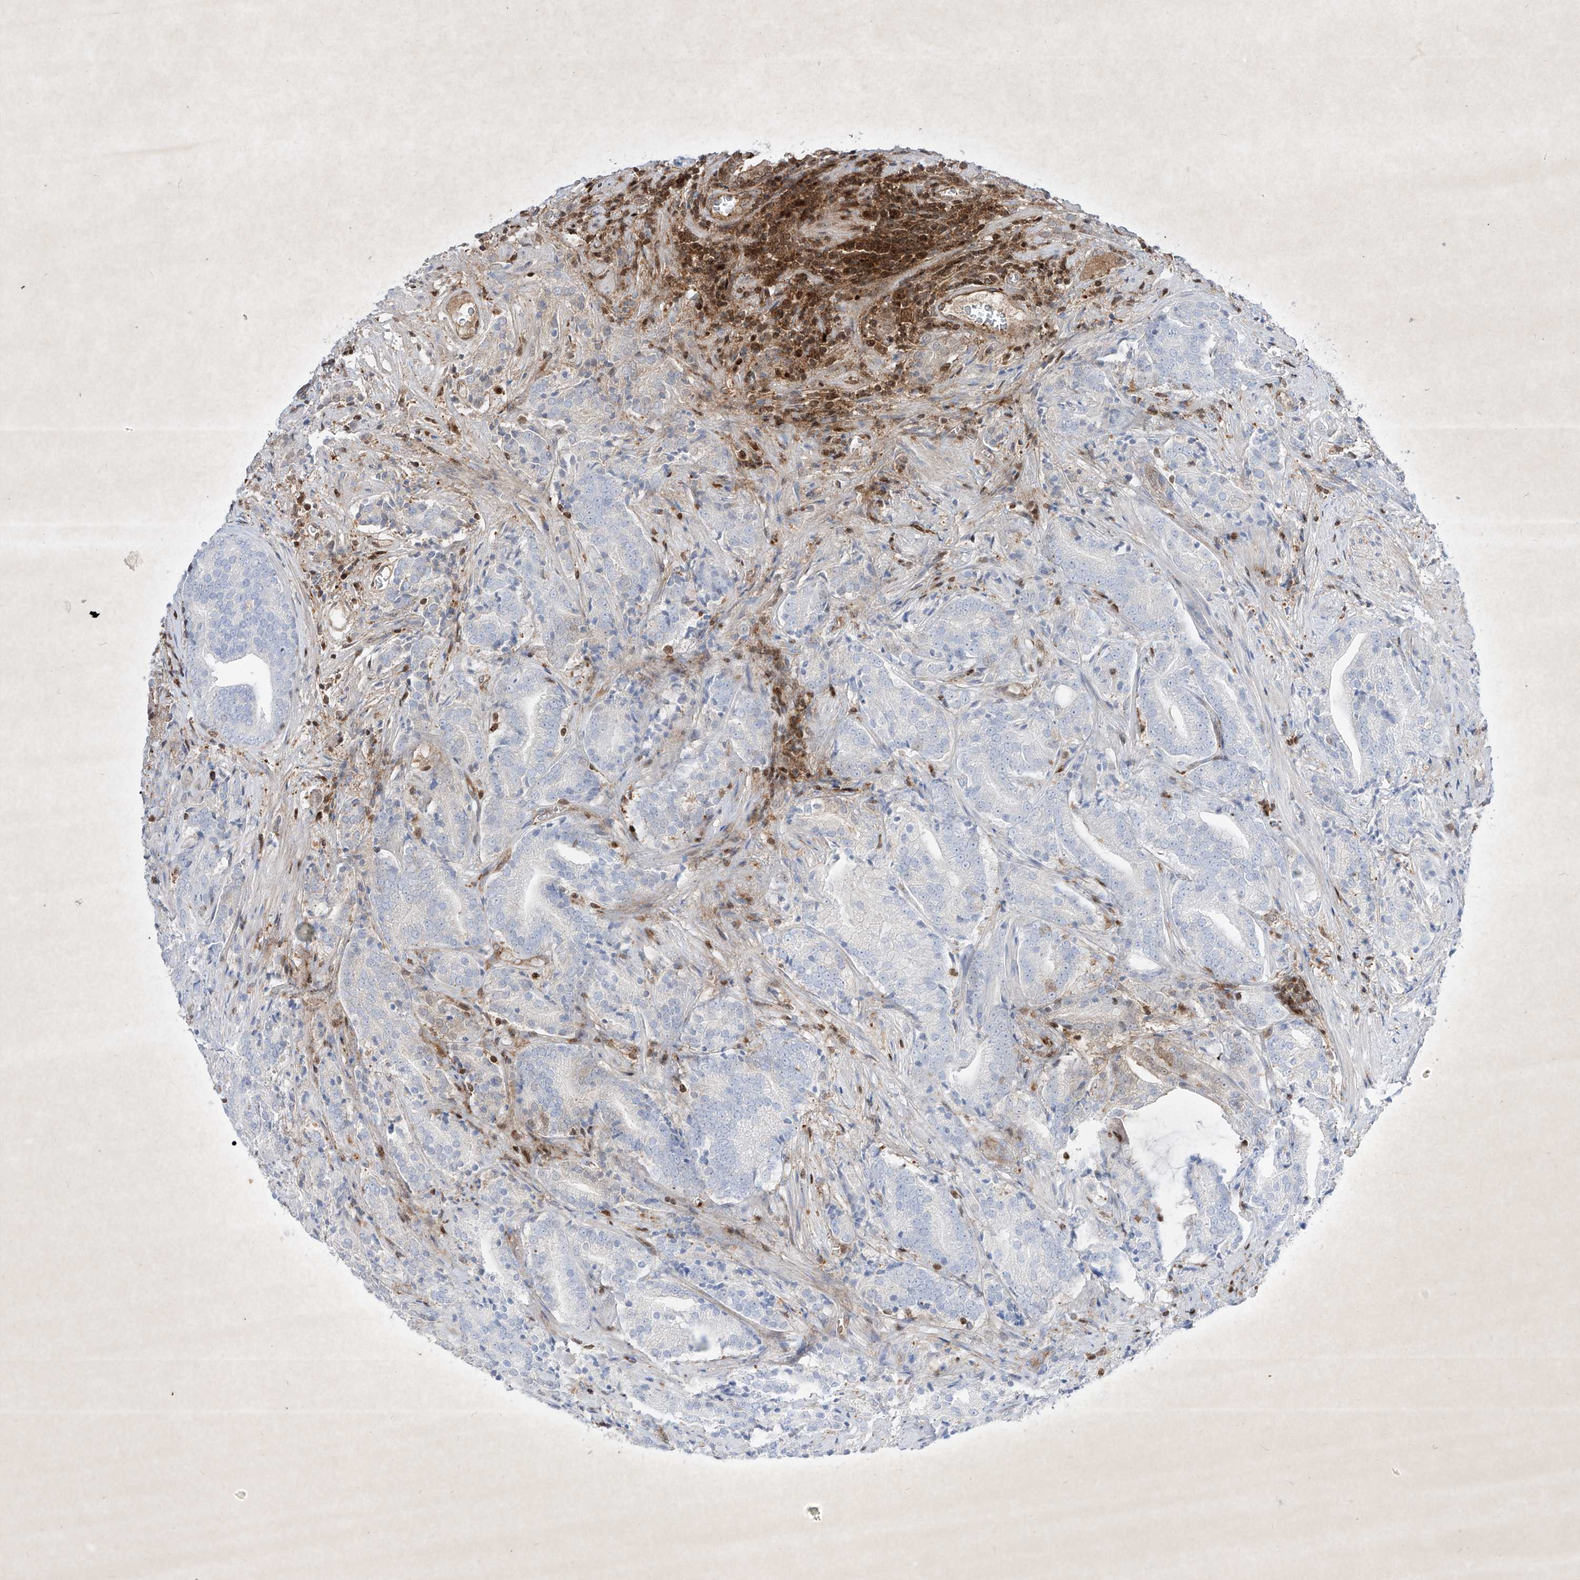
{"staining": {"intensity": "negative", "quantity": "none", "location": "none"}, "tissue": "prostate cancer", "cell_type": "Tumor cells", "image_type": "cancer", "snomed": [{"axis": "morphology", "description": "Adenocarcinoma, High grade"}, {"axis": "topography", "description": "Prostate"}], "caption": "Immunohistochemistry (IHC) image of neoplastic tissue: adenocarcinoma (high-grade) (prostate) stained with DAB (3,3'-diaminobenzidine) displays no significant protein positivity in tumor cells. (DAB IHC visualized using brightfield microscopy, high magnification).", "gene": "PSMB10", "patient": {"sex": "male", "age": 57}}